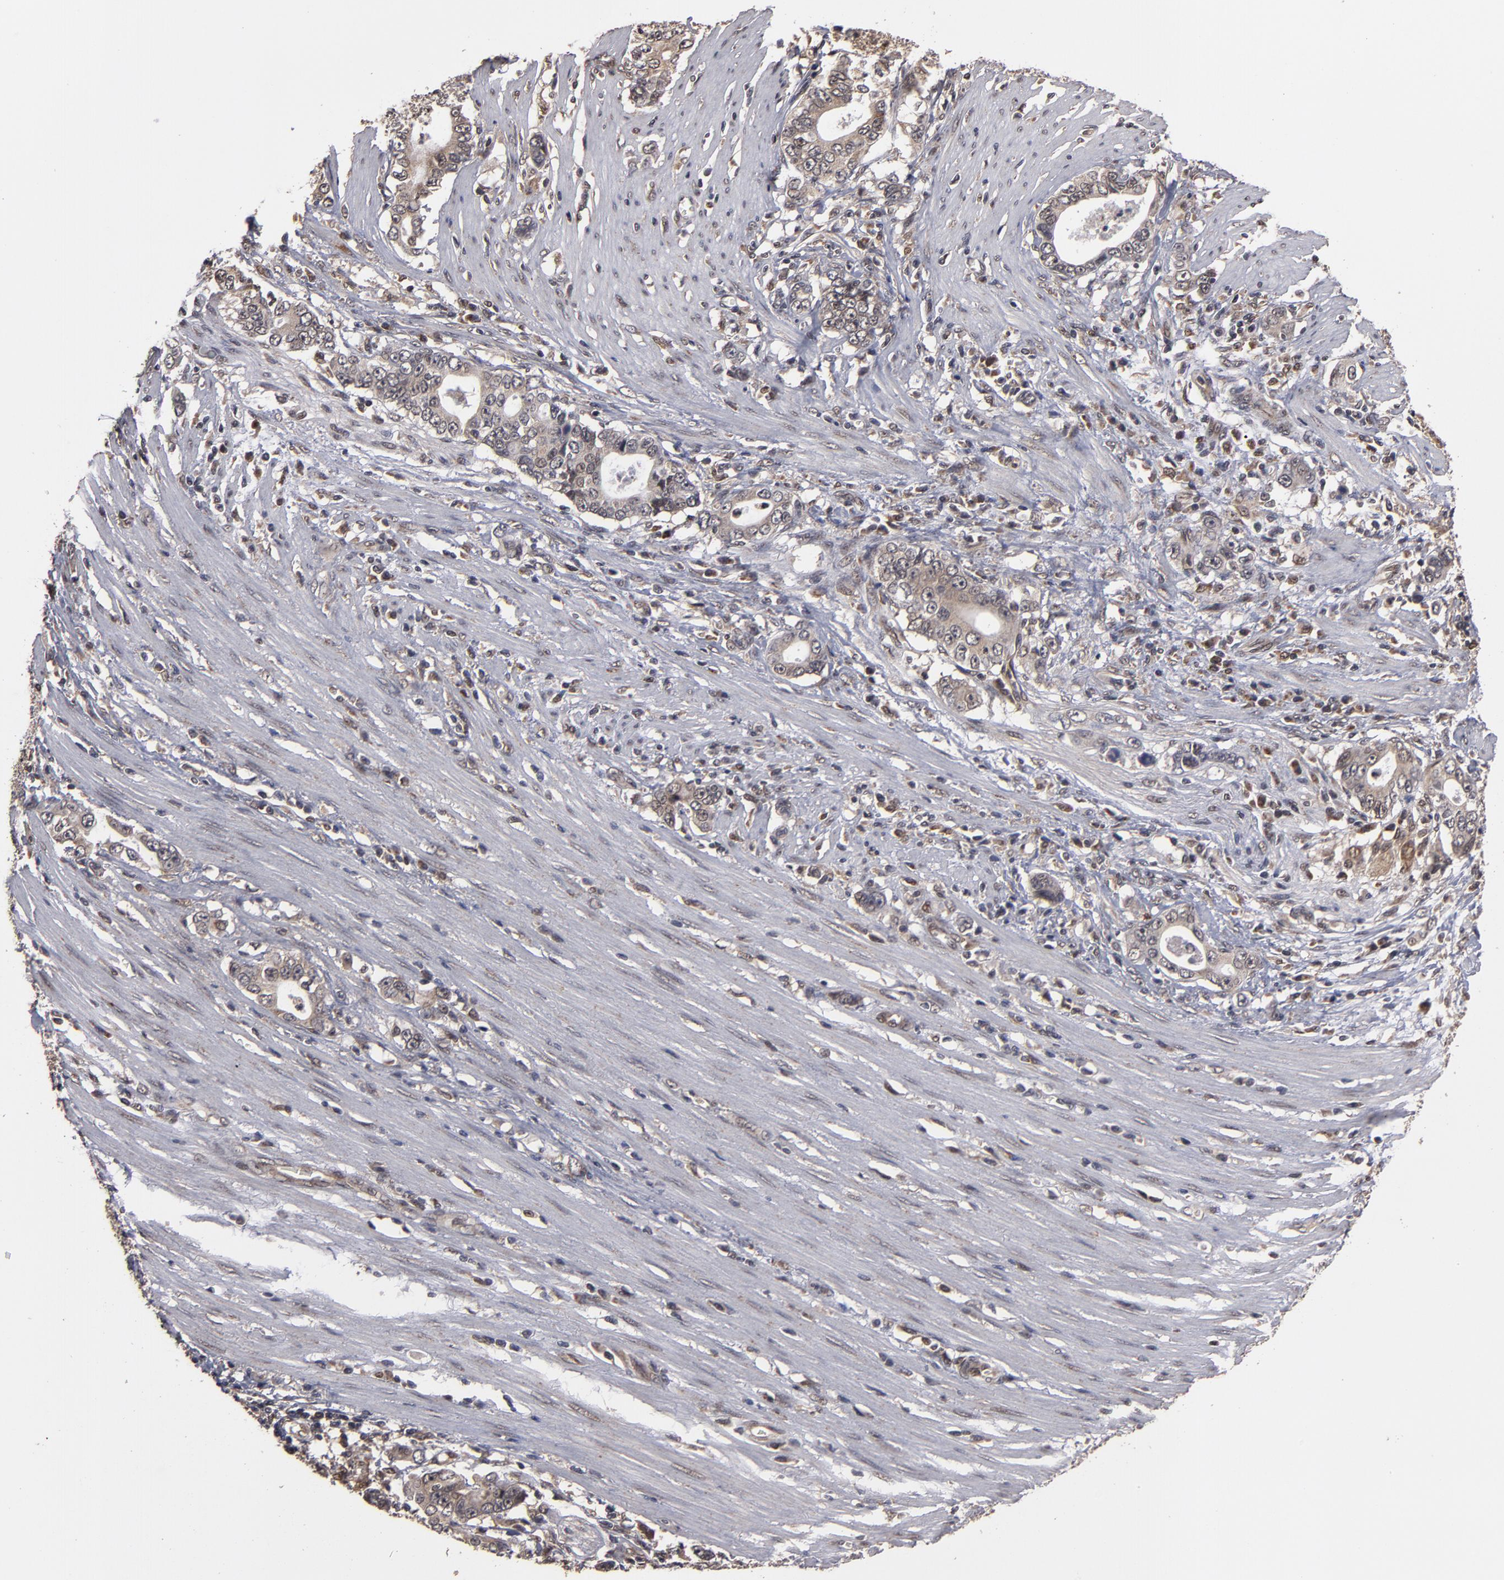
{"staining": {"intensity": "weak", "quantity": ">75%", "location": "cytoplasmic/membranous"}, "tissue": "stomach cancer", "cell_type": "Tumor cells", "image_type": "cancer", "snomed": [{"axis": "morphology", "description": "Adenocarcinoma, NOS"}, {"axis": "topography", "description": "Stomach, lower"}], "caption": "Human stomach cancer stained with a protein marker shows weak staining in tumor cells.", "gene": "CUL5", "patient": {"sex": "female", "age": 72}}